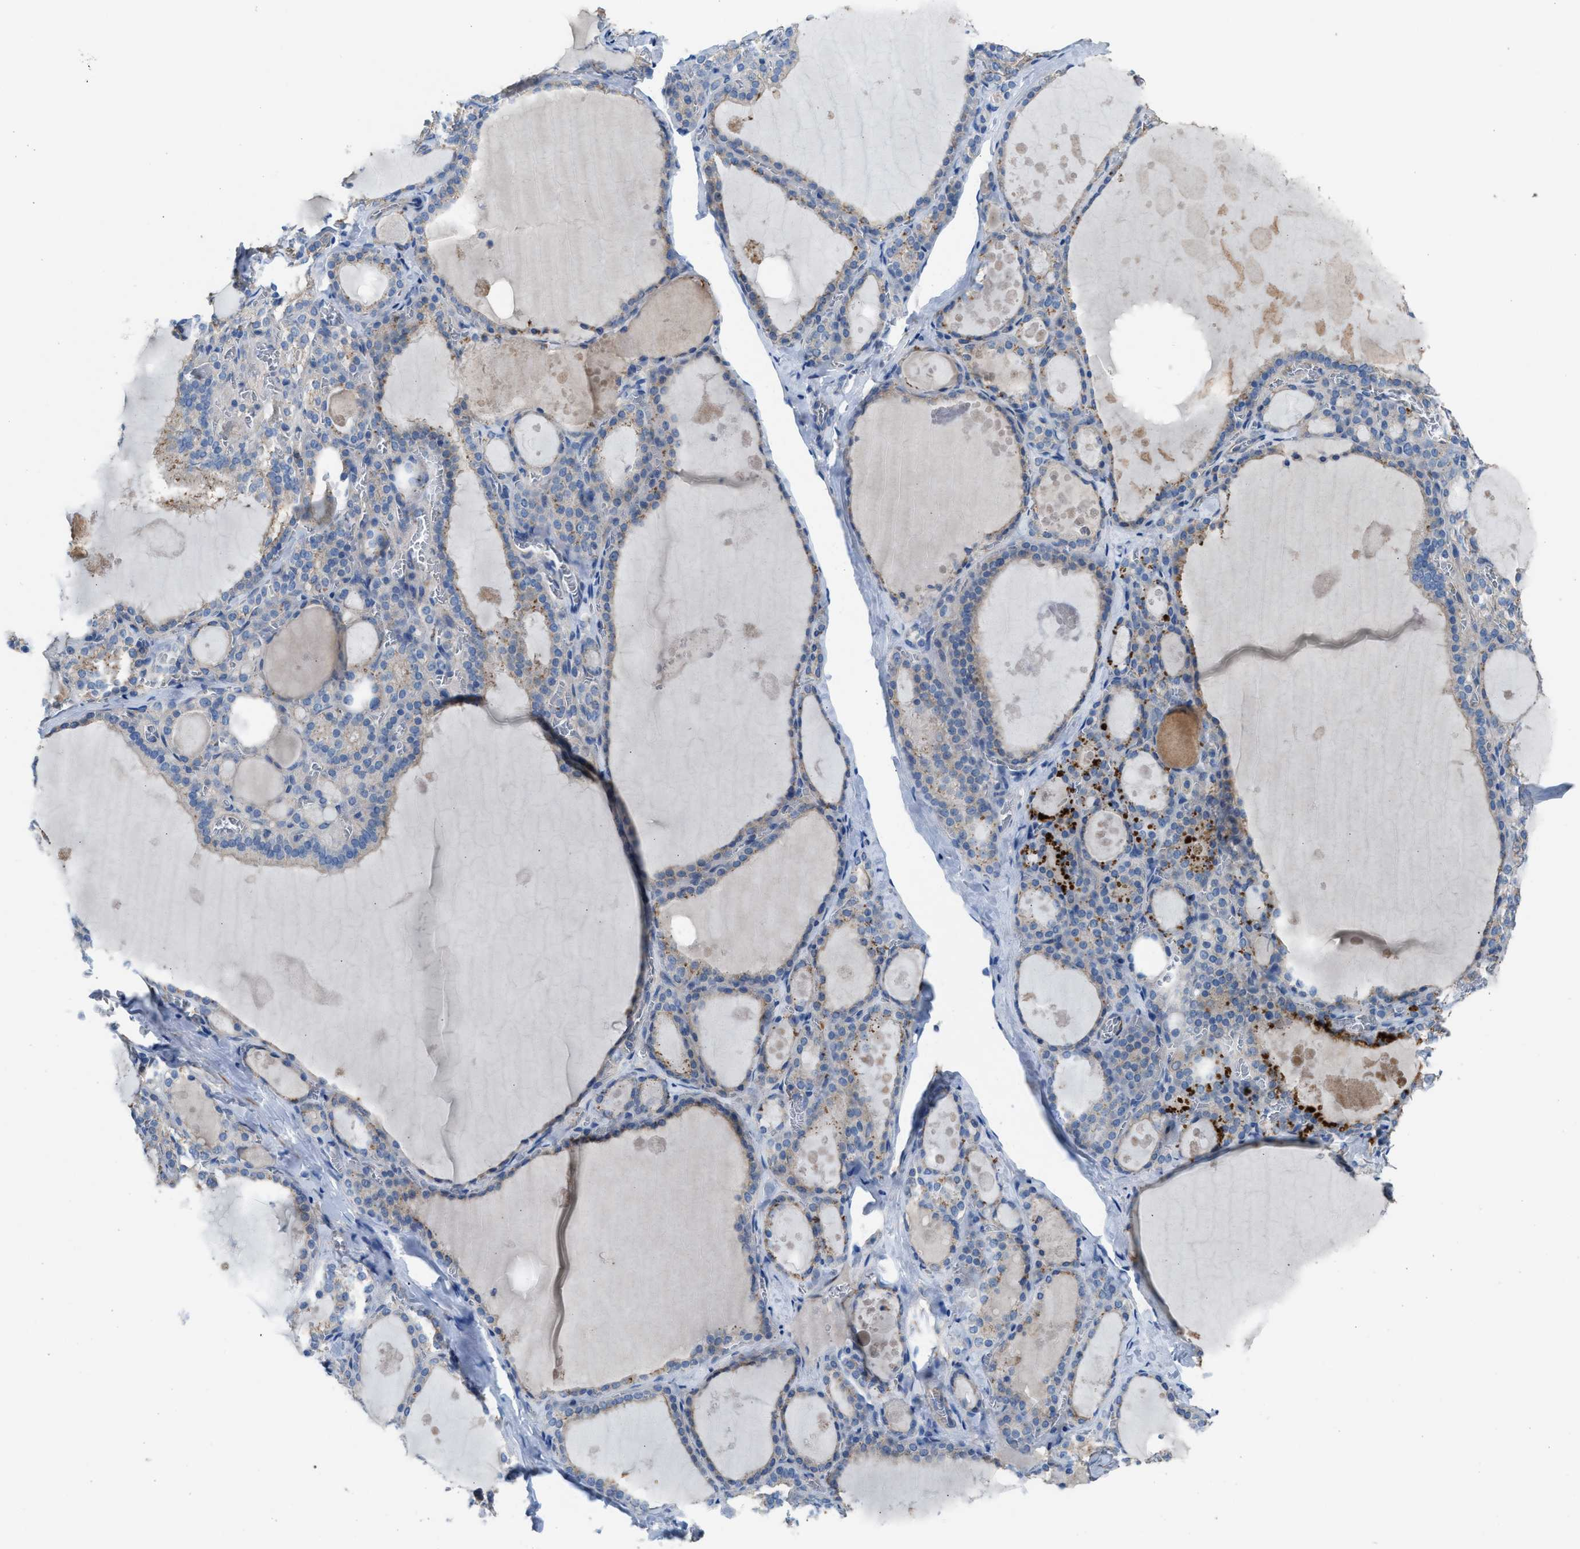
{"staining": {"intensity": "moderate", "quantity": "<25%", "location": "cytoplasmic/membranous"}, "tissue": "thyroid gland", "cell_type": "Glandular cells", "image_type": "normal", "snomed": [{"axis": "morphology", "description": "Normal tissue, NOS"}, {"axis": "topography", "description": "Thyroid gland"}], "caption": "This is an image of IHC staining of normal thyroid gland, which shows moderate staining in the cytoplasmic/membranous of glandular cells.", "gene": "AOAH", "patient": {"sex": "male", "age": 56}}